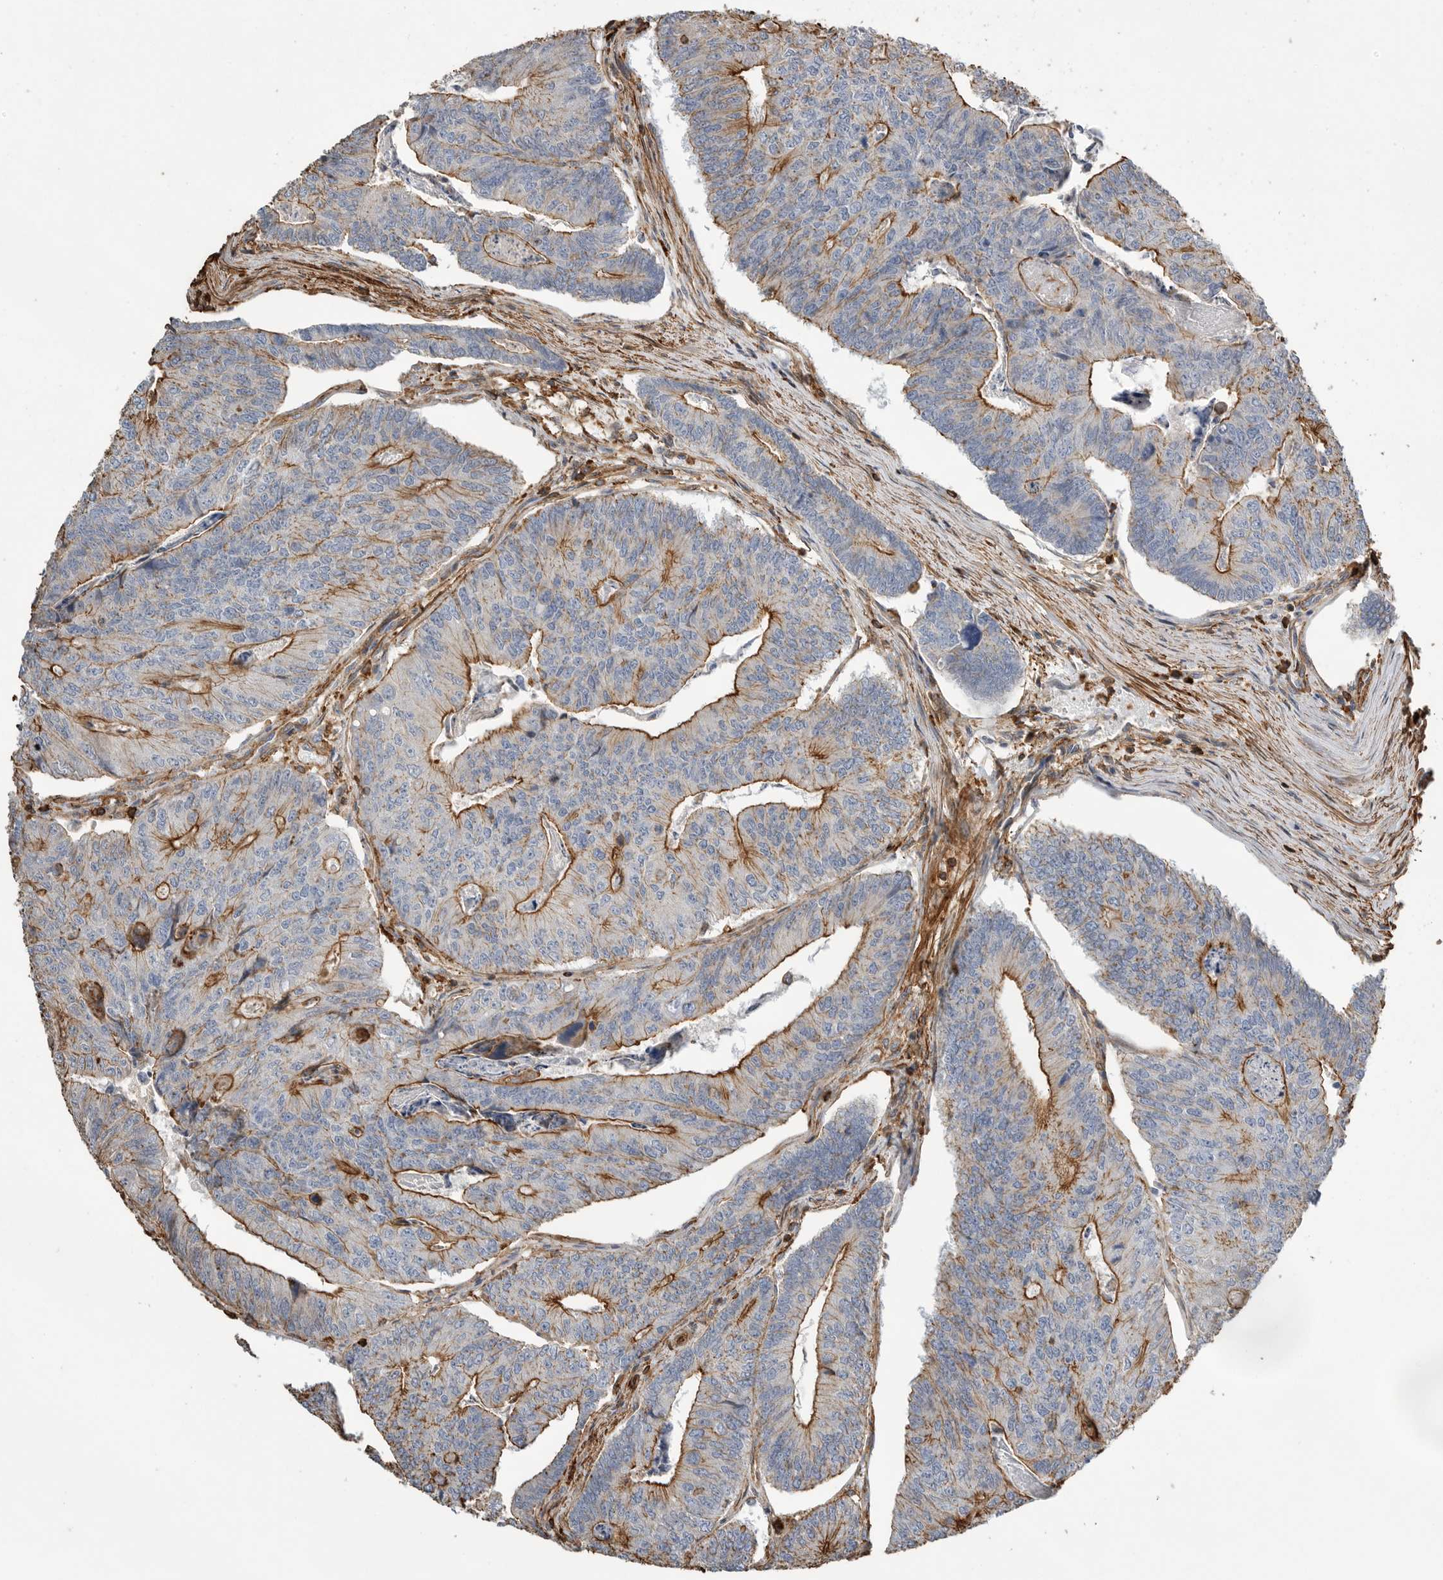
{"staining": {"intensity": "strong", "quantity": "25%-75%", "location": "cytoplasmic/membranous"}, "tissue": "colorectal cancer", "cell_type": "Tumor cells", "image_type": "cancer", "snomed": [{"axis": "morphology", "description": "Adenocarcinoma, NOS"}, {"axis": "topography", "description": "Colon"}], "caption": "The photomicrograph demonstrates immunohistochemical staining of adenocarcinoma (colorectal). There is strong cytoplasmic/membranous staining is identified in approximately 25%-75% of tumor cells.", "gene": "GPER1", "patient": {"sex": "female", "age": 67}}